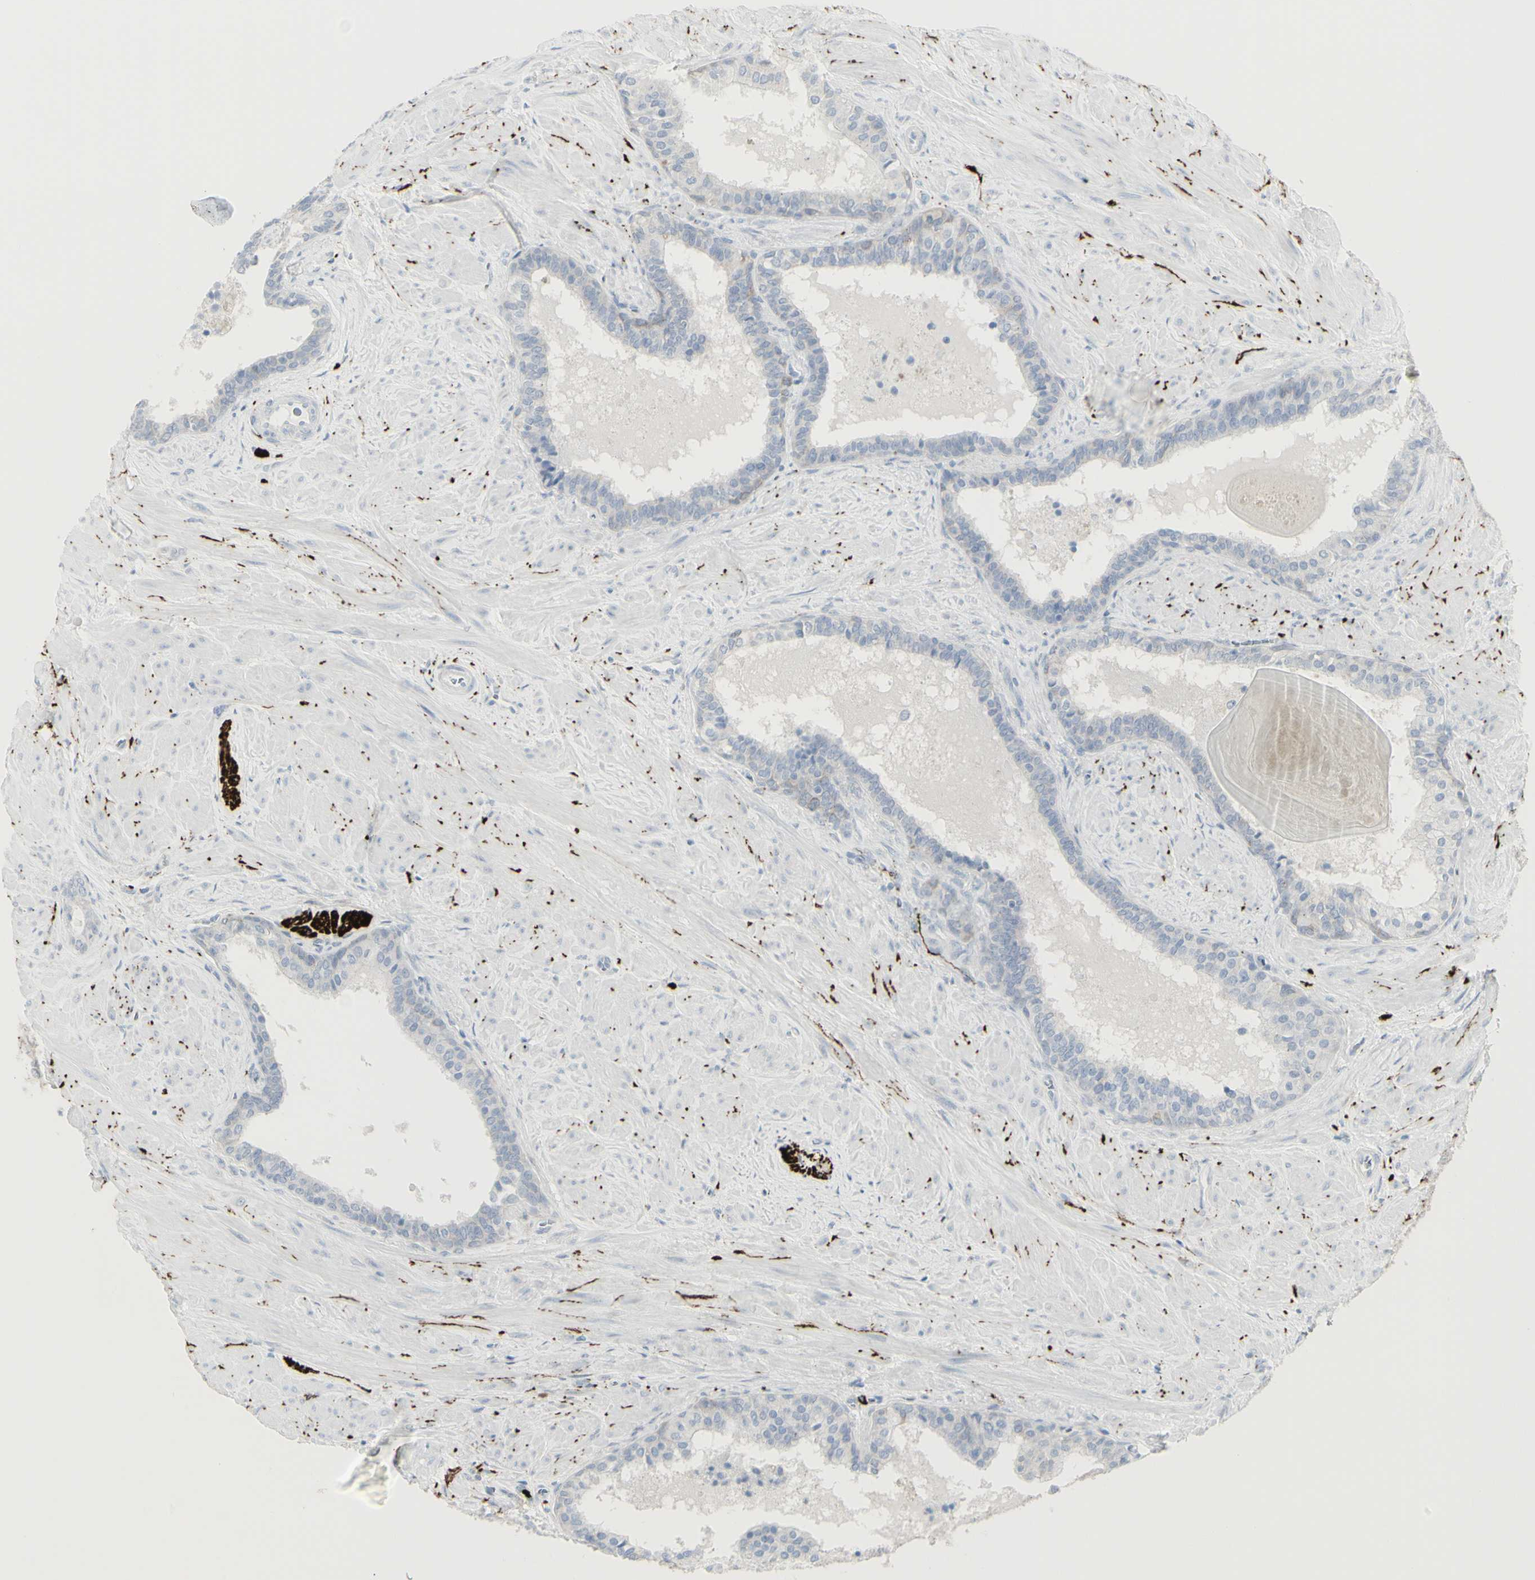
{"staining": {"intensity": "negative", "quantity": "none", "location": "none"}, "tissue": "prostate cancer", "cell_type": "Tumor cells", "image_type": "cancer", "snomed": [{"axis": "morphology", "description": "Adenocarcinoma, Low grade"}, {"axis": "topography", "description": "Prostate"}], "caption": "High magnification brightfield microscopy of adenocarcinoma (low-grade) (prostate) stained with DAB (brown) and counterstained with hematoxylin (blue): tumor cells show no significant positivity.", "gene": "ENSG00000198211", "patient": {"sex": "male", "age": 60}}